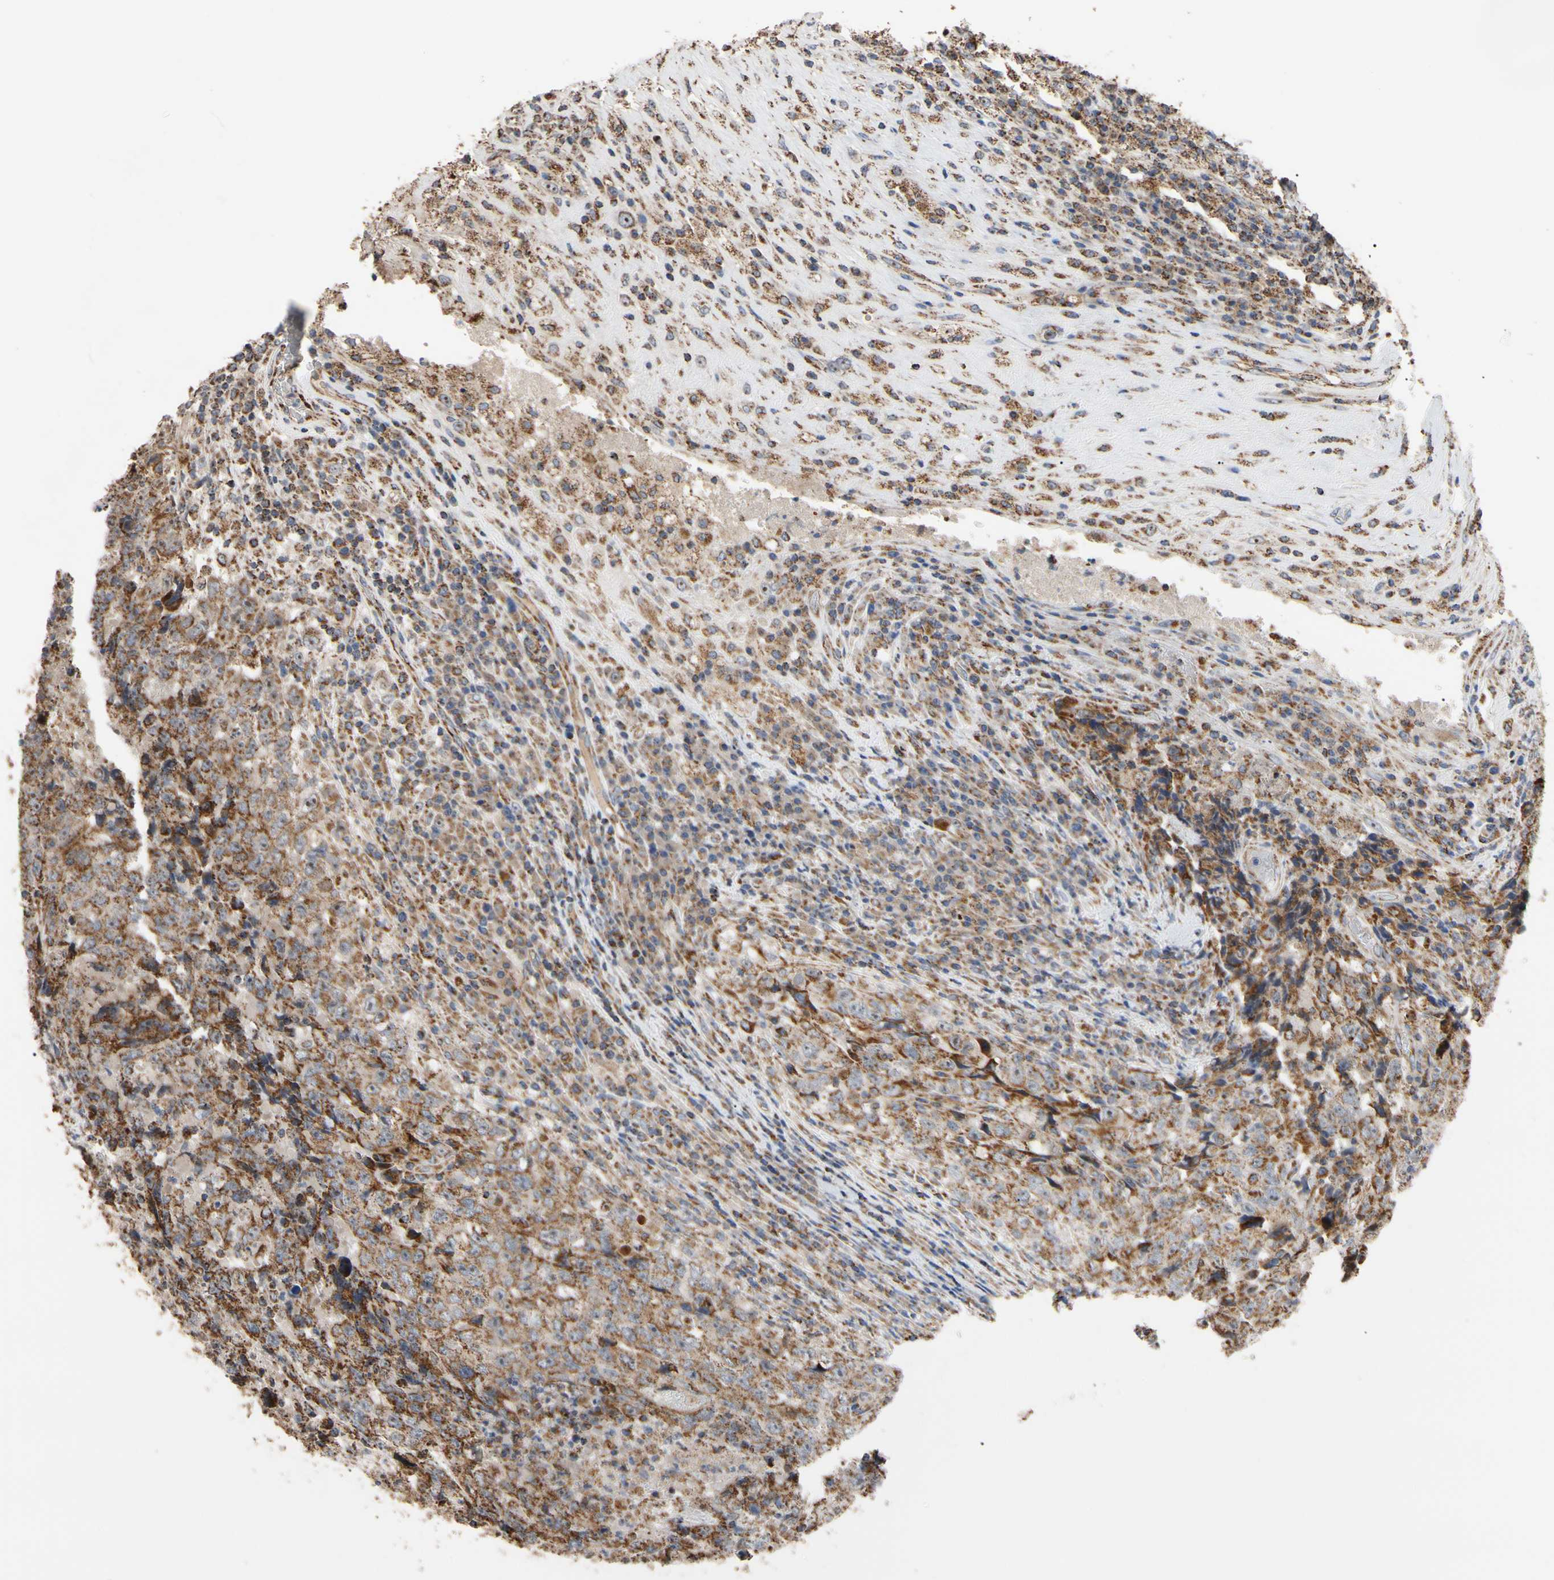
{"staining": {"intensity": "strong", "quantity": ">75%", "location": "cytoplasmic/membranous"}, "tissue": "testis cancer", "cell_type": "Tumor cells", "image_type": "cancer", "snomed": [{"axis": "morphology", "description": "Necrosis, NOS"}, {"axis": "morphology", "description": "Carcinoma, Embryonal, NOS"}, {"axis": "topography", "description": "Testis"}], "caption": "Testis cancer (embryonal carcinoma) stained with a protein marker reveals strong staining in tumor cells.", "gene": "FAM110B", "patient": {"sex": "male", "age": 19}}